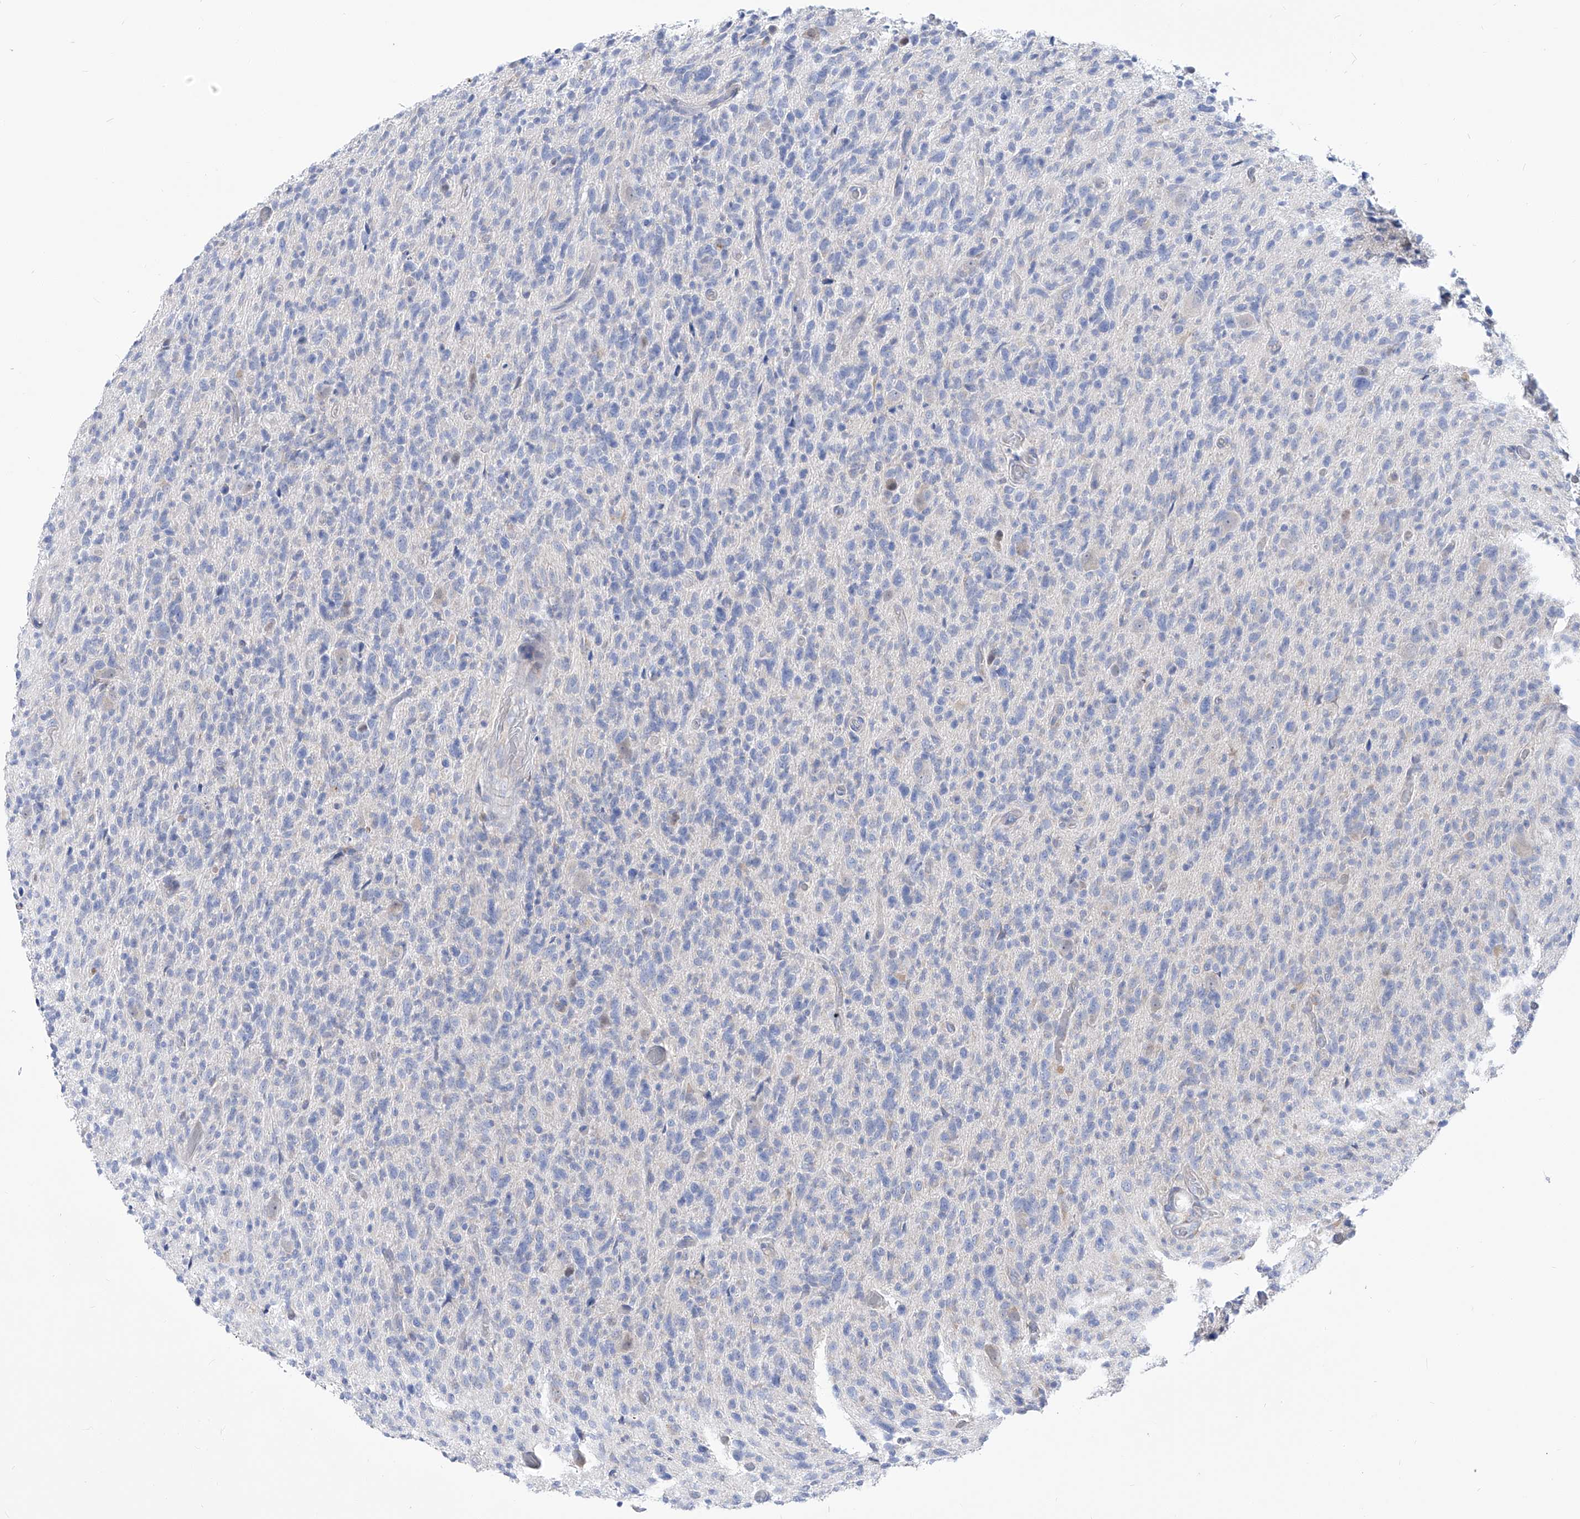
{"staining": {"intensity": "negative", "quantity": "none", "location": "none"}, "tissue": "glioma", "cell_type": "Tumor cells", "image_type": "cancer", "snomed": [{"axis": "morphology", "description": "Glioma, malignant, High grade"}, {"axis": "topography", "description": "Brain"}], "caption": "Tumor cells show no significant expression in high-grade glioma (malignant). (DAB (3,3'-diaminobenzidine) immunohistochemistry (IHC) with hematoxylin counter stain).", "gene": "UFL1", "patient": {"sex": "female", "age": 57}}